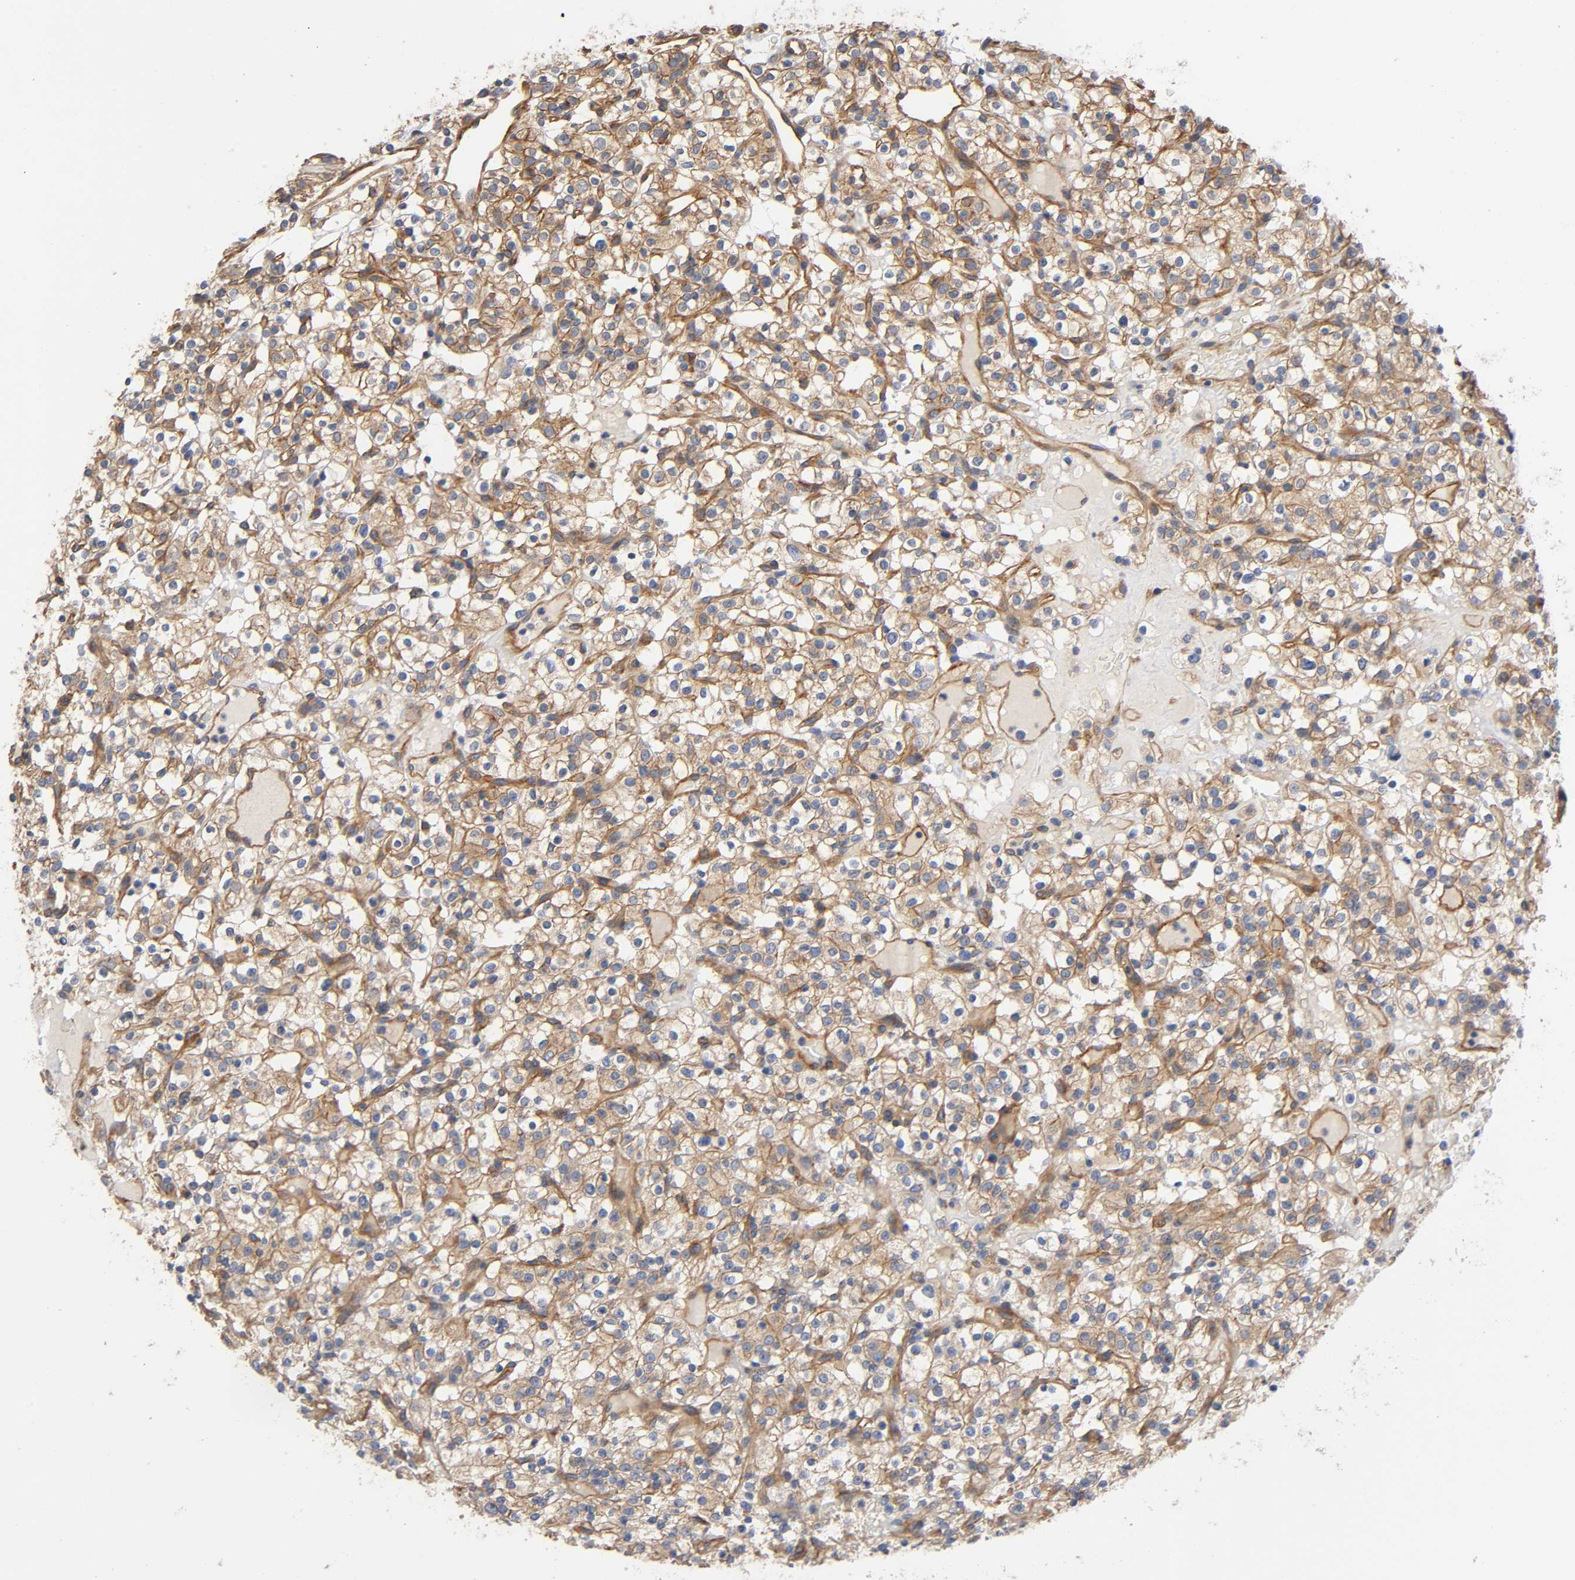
{"staining": {"intensity": "weak", "quantity": "25%-75%", "location": "cytoplasmic/membranous"}, "tissue": "renal cancer", "cell_type": "Tumor cells", "image_type": "cancer", "snomed": [{"axis": "morphology", "description": "Normal tissue, NOS"}, {"axis": "morphology", "description": "Adenocarcinoma, NOS"}, {"axis": "topography", "description": "Kidney"}], "caption": "Adenocarcinoma (renal) tissue exhibits weak cytoplasmic/membranous staining in about 25%-75% of tumor cells, visualized by immunohistochemistry. Using DAB (brown) and hematoxylin (blue) stains, captured at high magnification using brightfield microscopy.", "gene": "MARS1", "patient": {"sex": "female", "age": 72}}